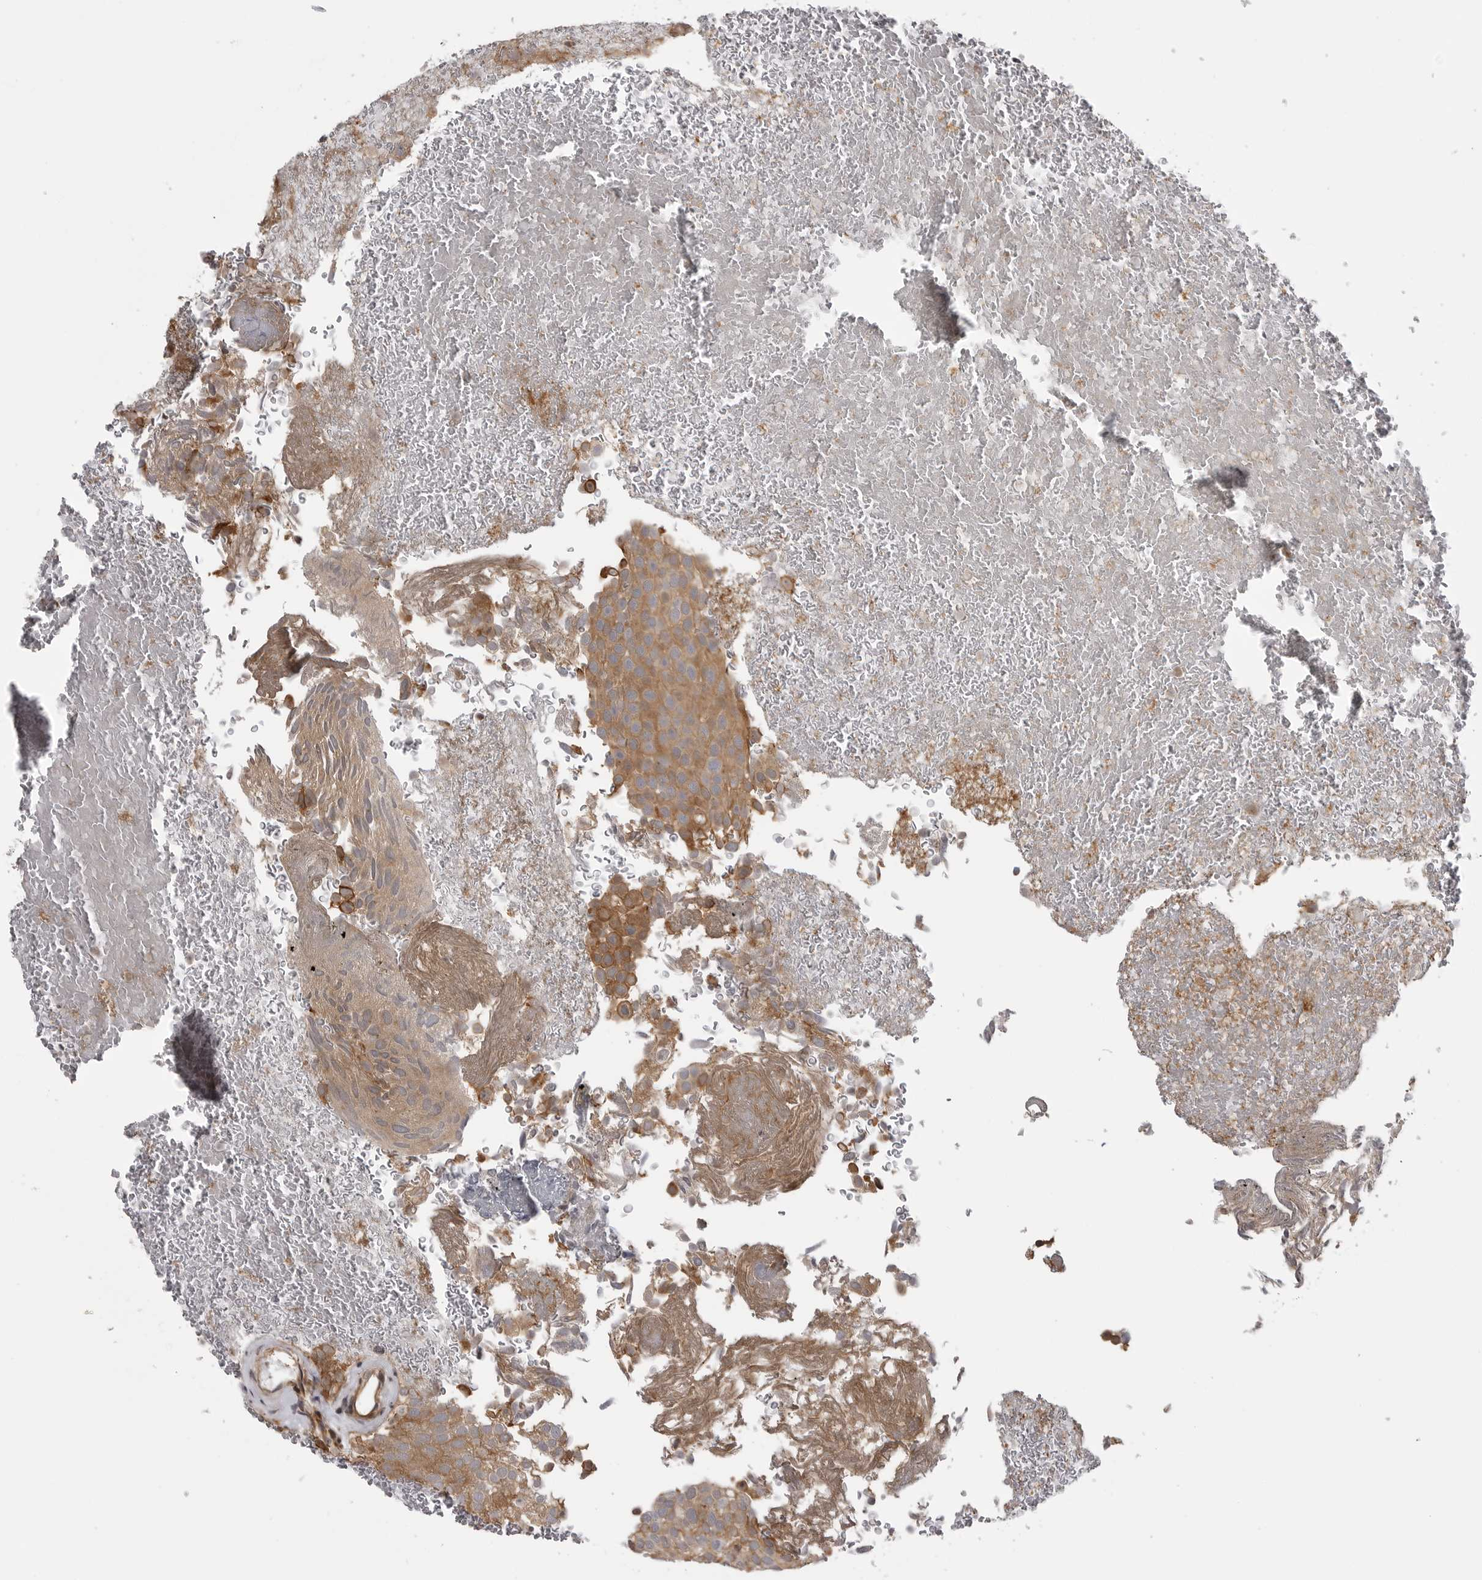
{"staining": {"intensity": "moderate", "quantity": ">75%", "location": "cytoplasmic/membranous"}, "tissue": "urothelial cancer", "cell_type": "Tumor cells", "image_type": "cancer", "snomed": [{"axis": "morphology", "description": "Urothelial carcinoma, Low grade"}, {"axis": "topography", "description": "Urinary bladder"}], "caption": "This is an image of immunohistochemistry (IHC) staining of urothelial cancer, which shows moderate expression in the cytoplasmic/membranous of tumor cells.", "gene": "LRRC45", "patient": {"sex": "male", "age": 78}}